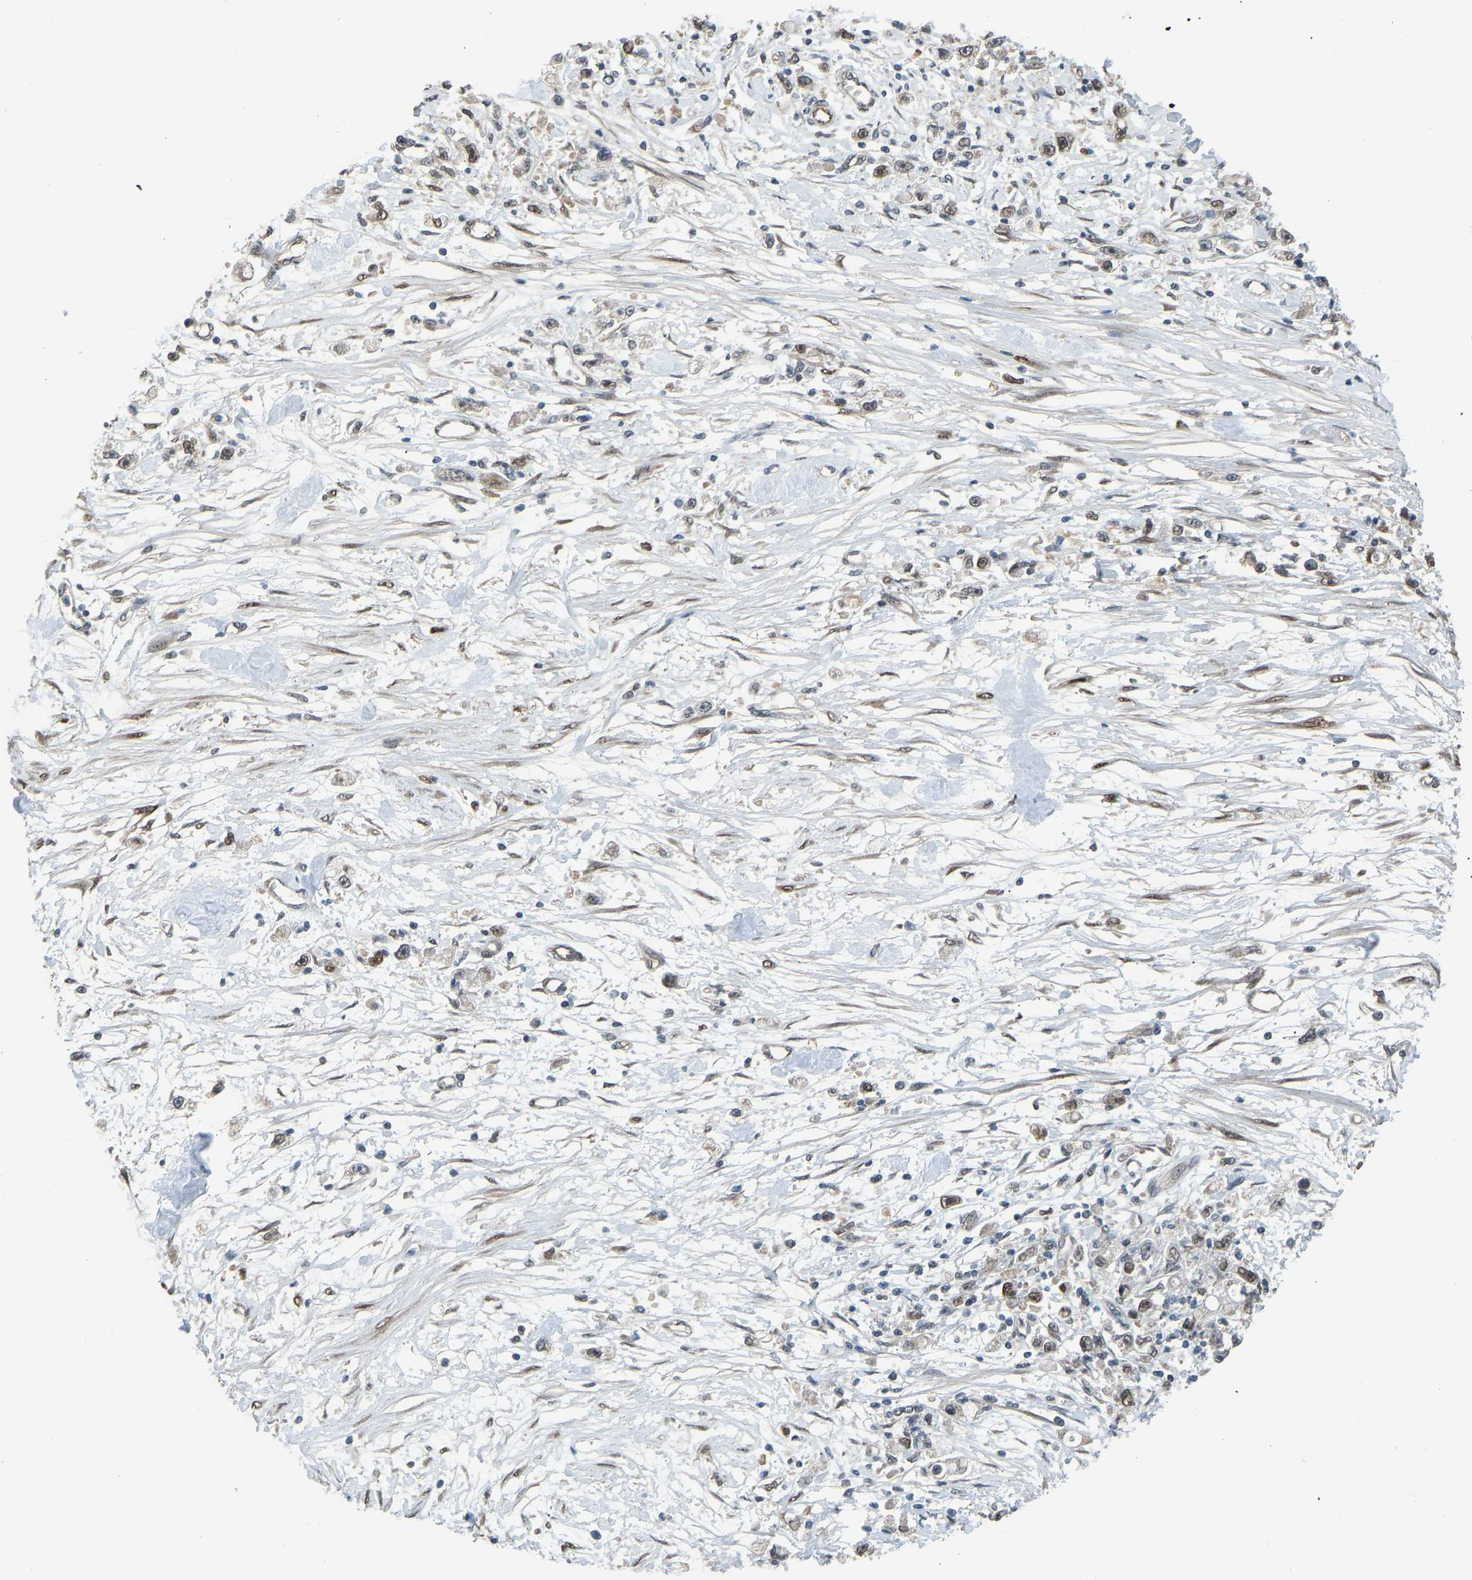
{"staining": {"intensity": "weak", "quantity": "25%-75%", "location": "nuclear"}, "tissue": "stomach cancer", "cell_type": "Tumor cells", "image_type": "cancer", "snomed": [{"axis": "morphology", "description": "Adenocarcinoma, NOS"}, {"axis": "topography", "description": "Stomach"}], "caption": "This micrograph shows immunohistochemistry (IHC) staining of human adenocarcinoma (stomach), with low weak nuclear positivity in about 25%-75% of tumor cells.", "gene": "KPNA6", "patient": {"sex": "female", "age": 59}}